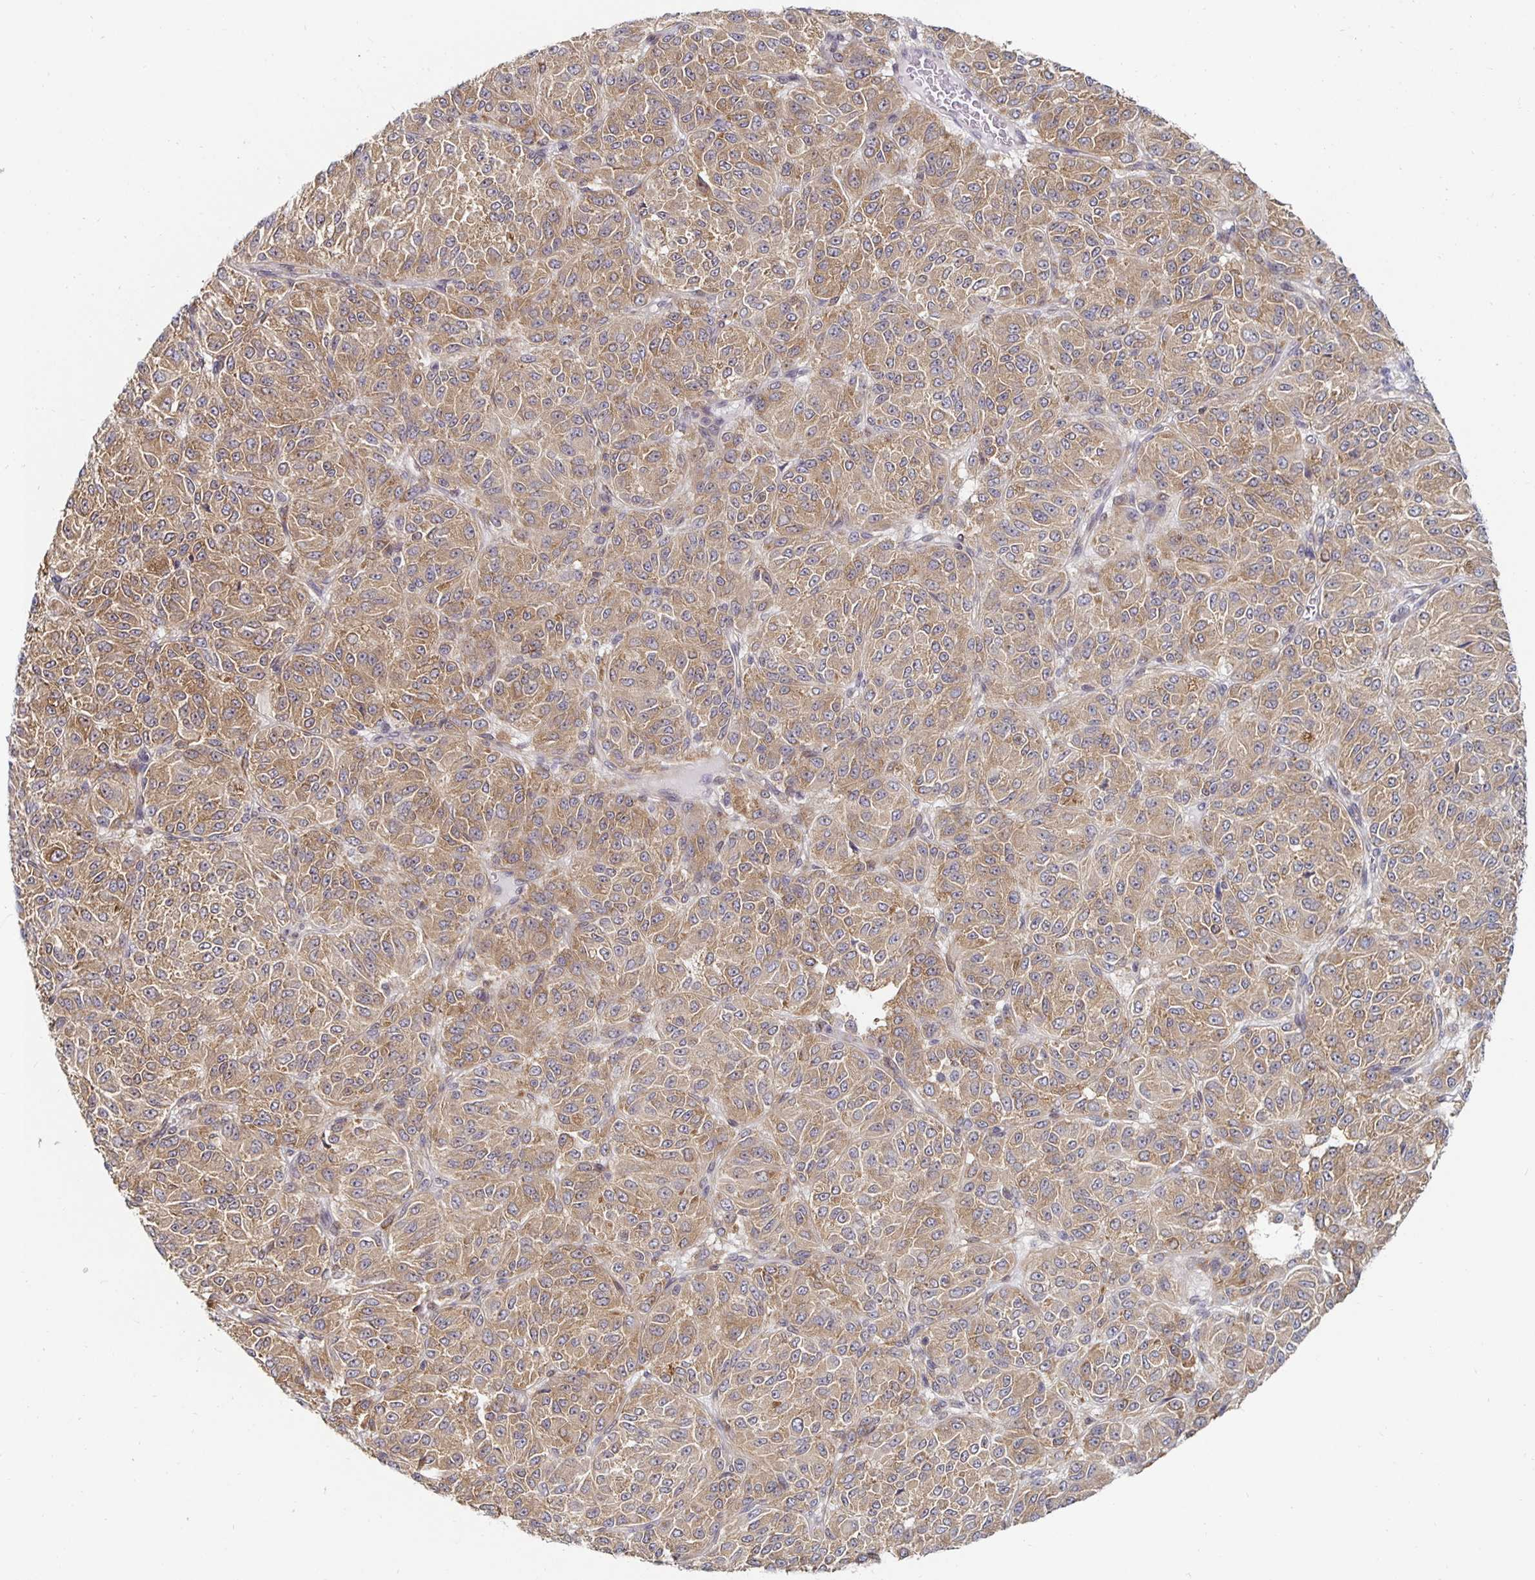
{"staining": {"intensity": "moderate", "quantity": ">75%", "location": "cytoplasmic/membranous"}, "tissue": "melanoma", "cell_type": "Tumor cells", "image_type": "cancer", "snomed": [{"axis": "morphology", "description": "Malignant melanoma, Metastatic site"}, {"axis": "topography", "description": "Brain"}], "caption": "Protein analysis of malignant melanoma (metastatic site) tissue reveals moderate cytoplasmic/membranous expression in approximately >75% of tumor cells.", "gene": "PDAP1", "patient": {"sex": "female", "age": 56}}